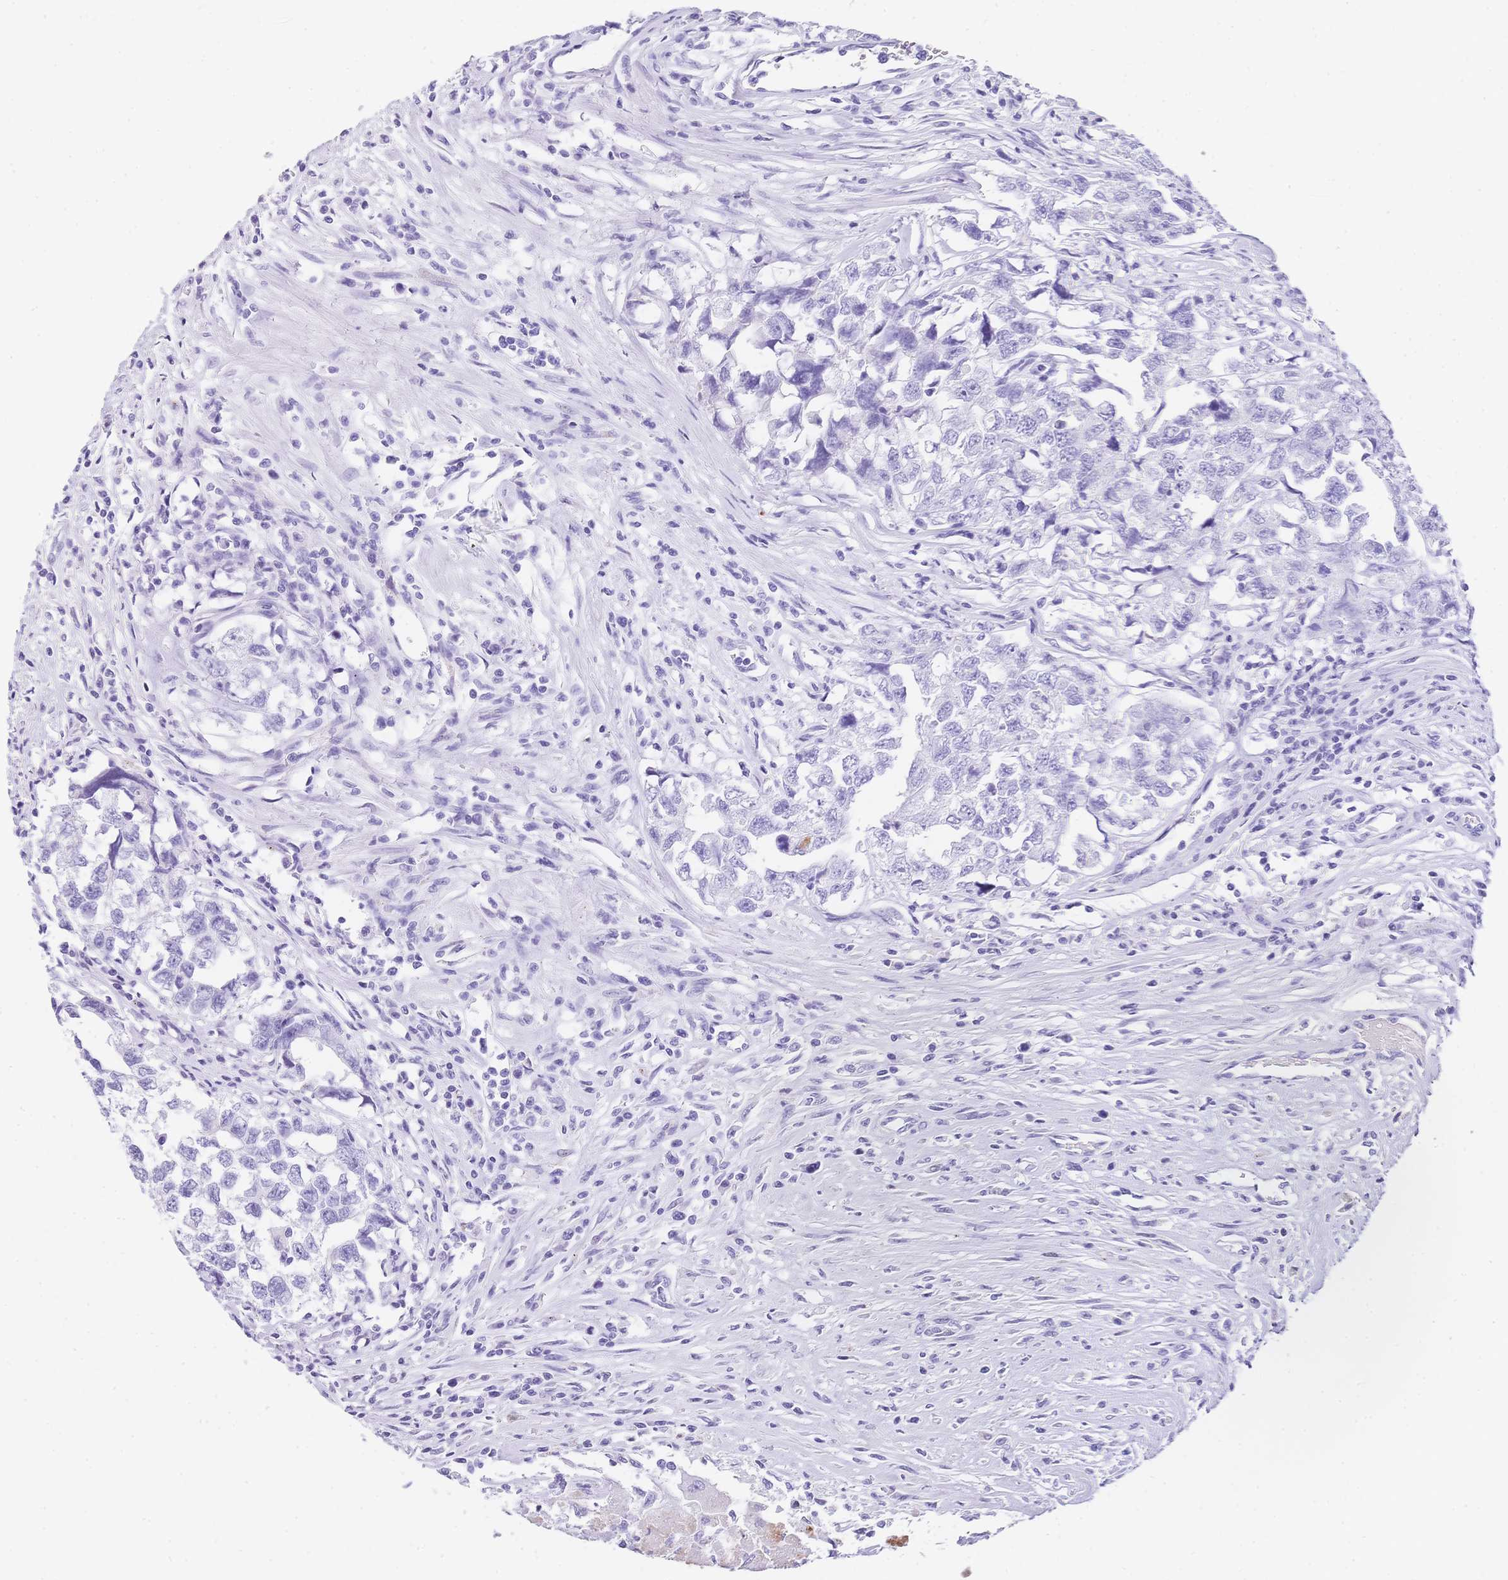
{"staining": {"intensity": "negative", "quantity": "none", "location": "none"}, "tissue": "testis cancer", "cell_type": "Tumor cells", "image_type": "cancer", "snomed": [{"axis": "morphology", "description": "Carcinoma, Embryonal, NOS"}, {"axis": "topography", "description": "Testis"}], "caption": "This is an immunohistochemistry (IHC) histopathology image of human testis cancer (embryonal carcinoma). There is no staining in tumor cells.", "gene": "MUC21", "patient": {"sex": "male", "age": 22}}